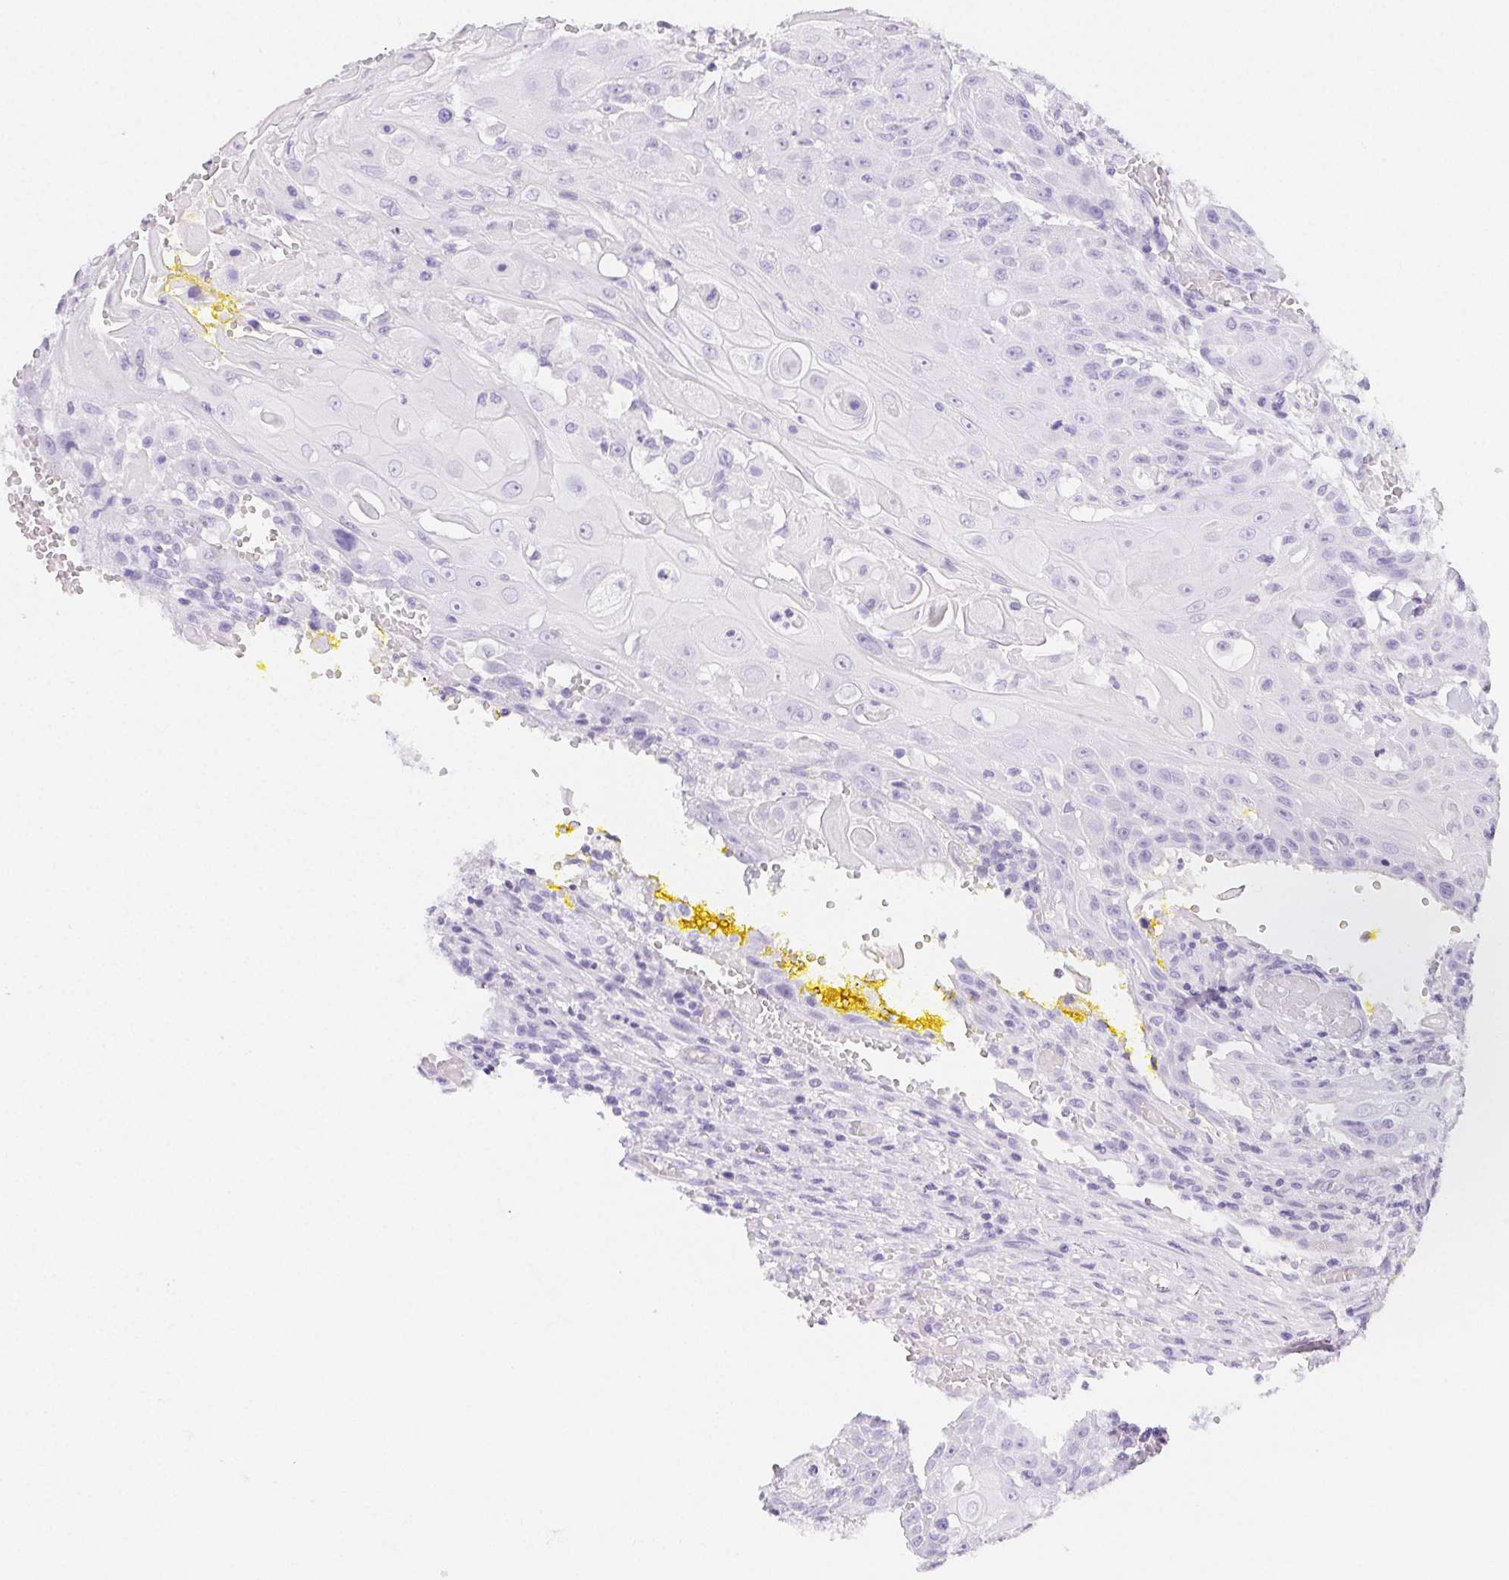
{"staining": {"intensity": "negative", "quantity": "none", "location": "none"}, "tissue": "head and neck cancer", "cell_type": "Tumor cells", "image_type": "cancer", "snomed": [{"axis": "morphology", "description": "Normal tissue, NOS"}, {"axis": "morphology", "description": "Squamous cell carcinoma, NOS"}, {"axis": "topography", "description": "Oral tissue"}, {"axis": "topography", "description": "Head-Neck"}], "caption": "This is an IHC image of human head and neck squamous cell carcinoma. There is no staining in tumor cells.", "gene": "ZBBX", "patient": {"sex": "female", "age": 55}}